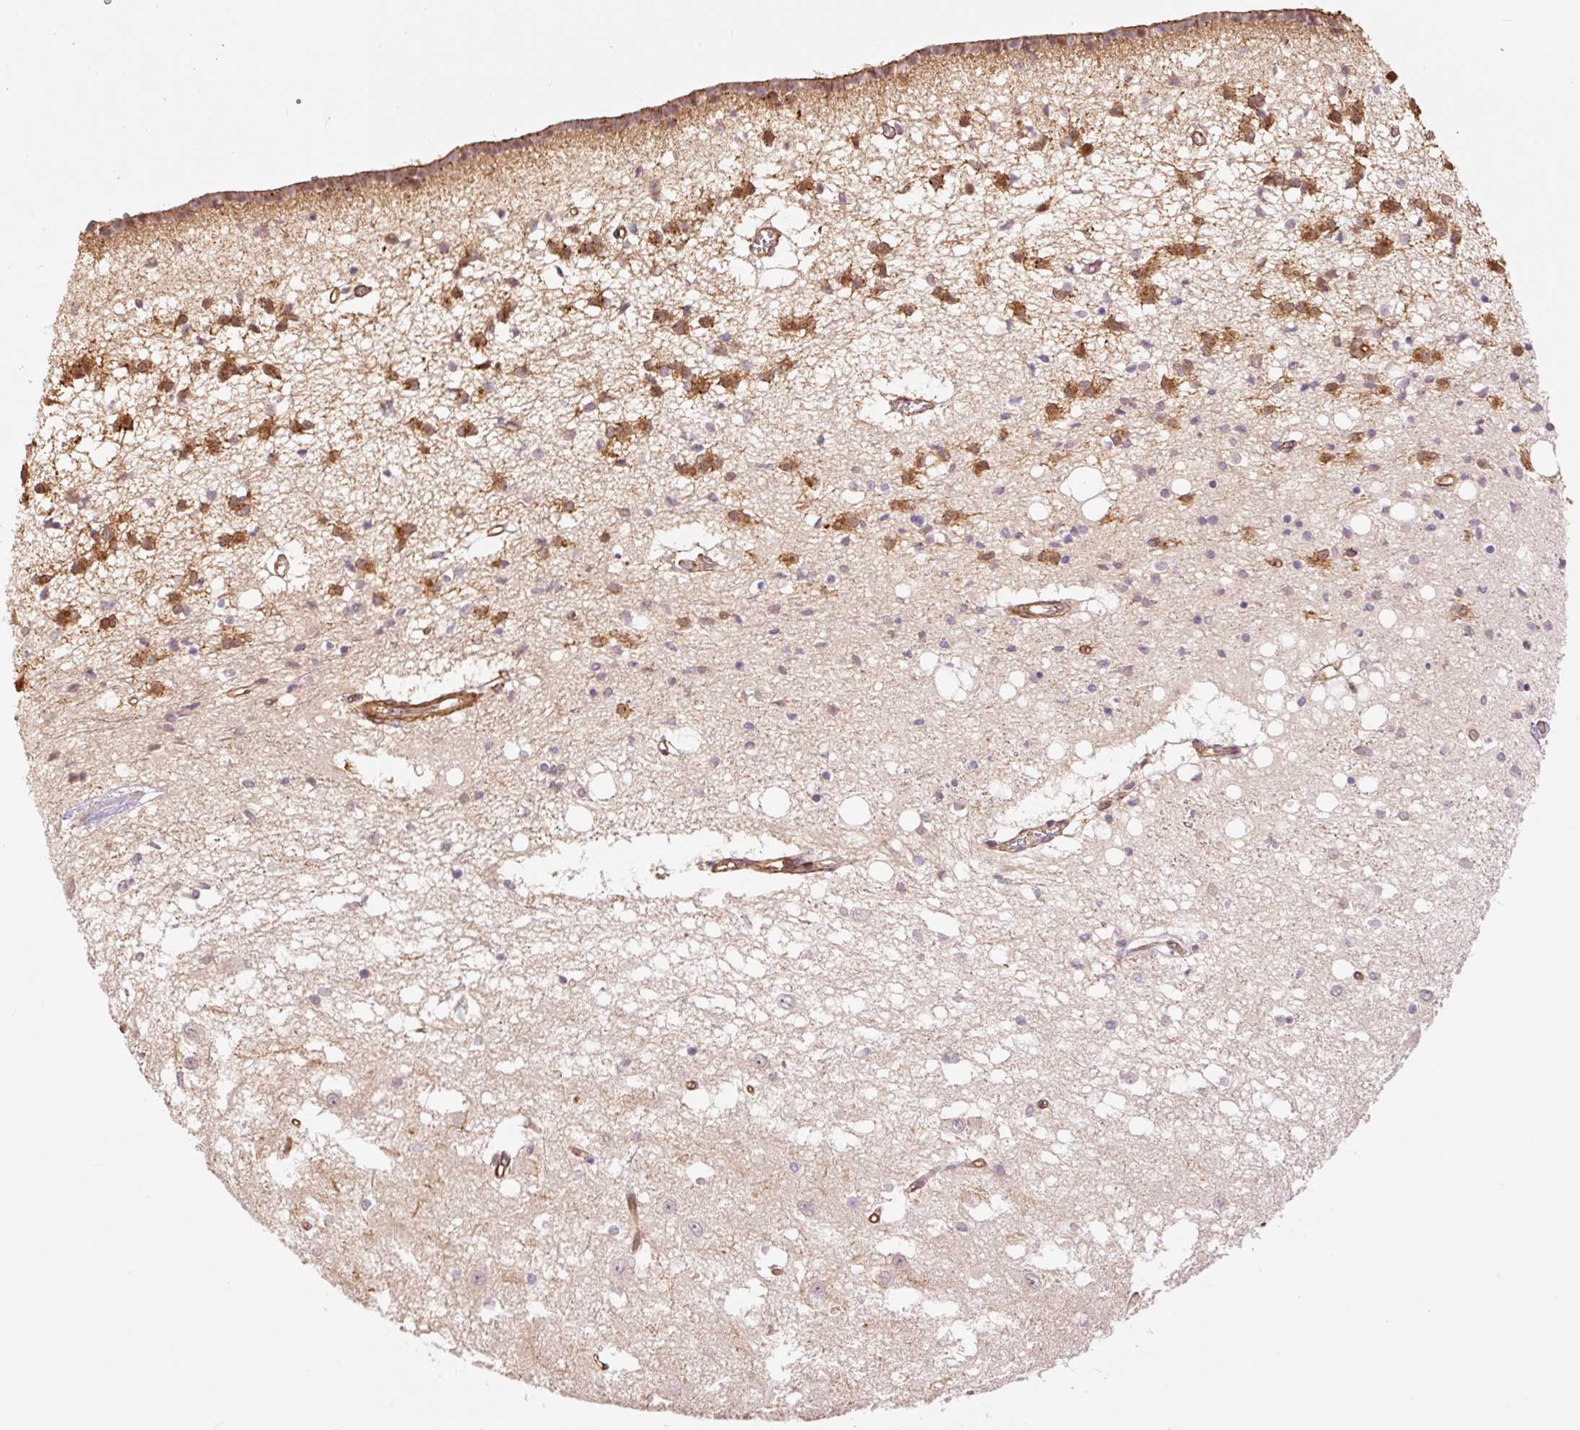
{"staining": {"intensity": "moderate", "quantity": "25%-75%", "location": "cytoplasmic/membranous,nuclear"}, "tissue": "caudate", "cell_type": "Glial cells", "image_type": "normal", "snomed": [{"axis": "morphology", "description": "Normal tissue, NOS"}, {"axis": "topography", "description": "Lateral ventricle wall"}], "caption": "Protein staining reveals moderate cytoplasmic/membranous,nuclear expression in about 25%-75% of glial cells in unremarkable caudate. (IHC, brightfield microscopy, high magnification).", "gene": "PPP1R1B", "patient": {"sex": "male", "age": 70}}